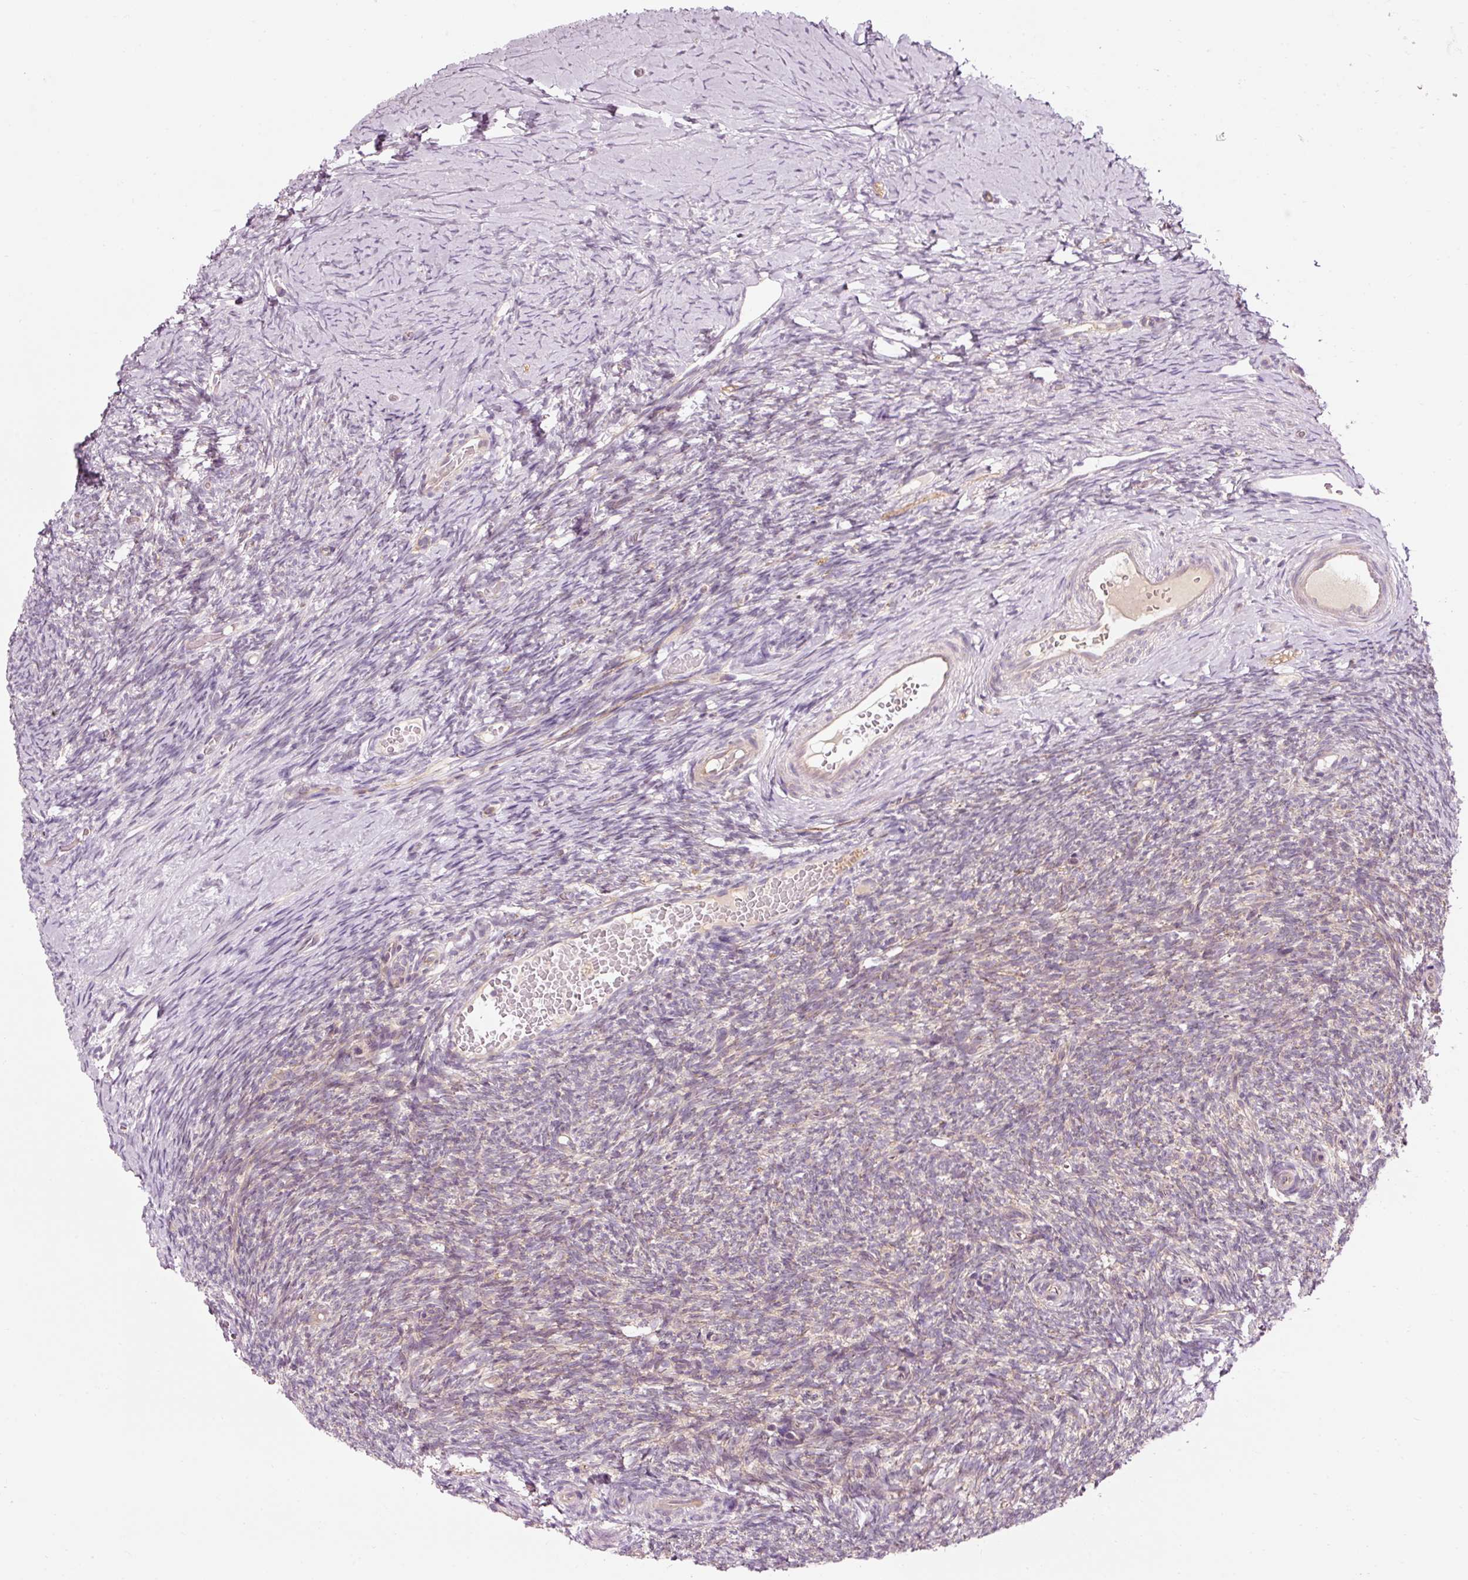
{"staining": {"intensity": "moderate", "quantity": ">75%", "location": "cytoplasmic/membranous"}, "tissue": "ovary", "cell_type": "Follicle cells", "image_type": "normal", "snomed": [{"axis": "morphology", "description": "Normal tissue, NOS"}, {"axis": "topography", "description": "Ovary"}], "caption": "High-power microscopy captured an immunohistochemistry (IHC) photomicrograph of normal ovary, revealing moderate cytoplasmic/membranous positivity in about >75% of follicle cells.", "gene": "NAPA", "patient": {"sex": "female", "age": 39}}